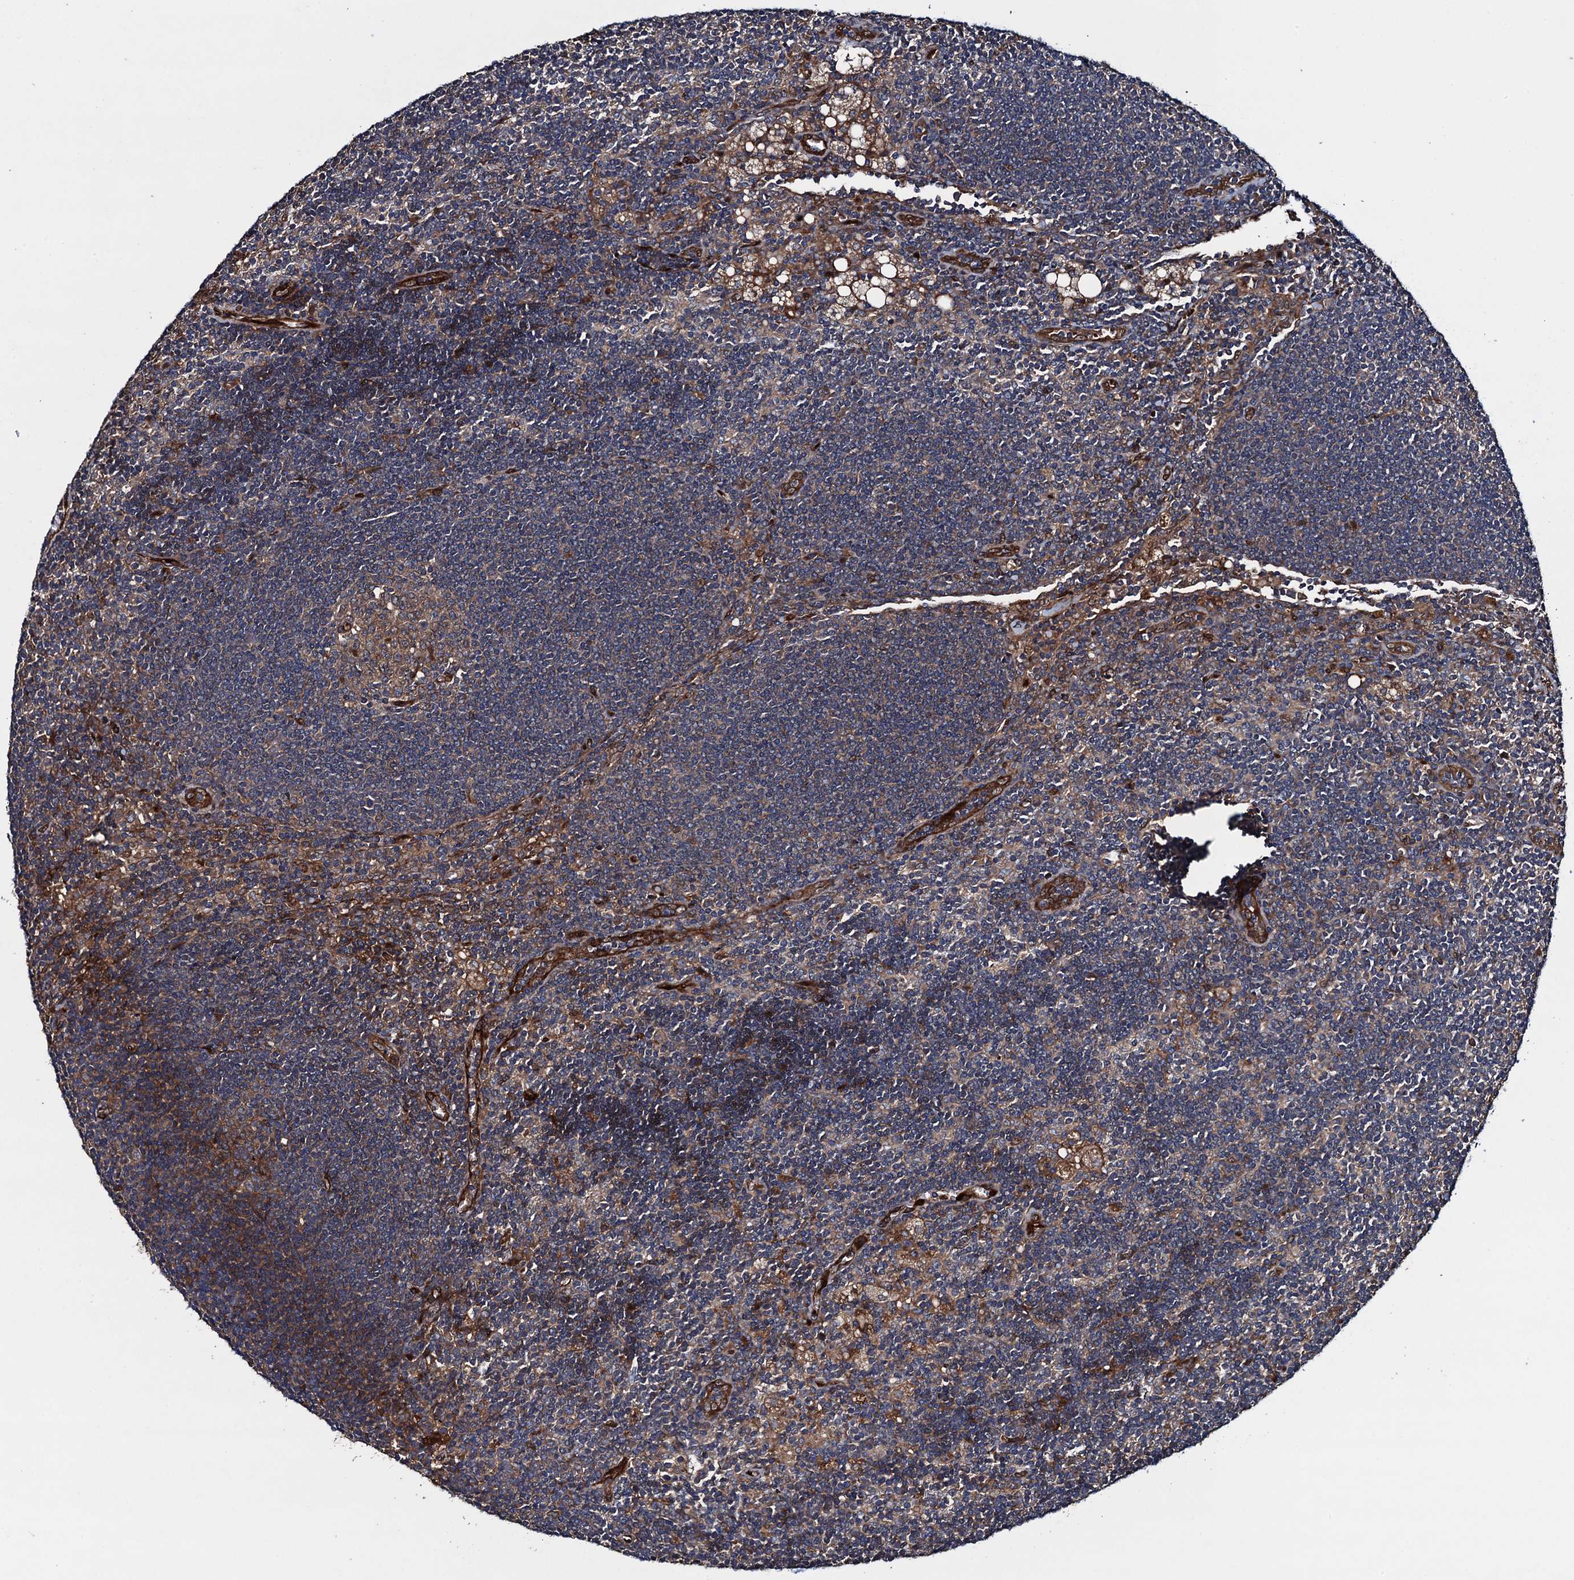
{"staining": {"intensity": "moderate", "quantity": ">75%", "location": "cytoplasmic/membranous"}, "tissue": "lymph node", "cell_type": "Germinal center cells", "image_type": "normal", "snomed": [{"axis": "morphology", "description": "Normal tissue, NOS"}, {"axis": "topography", "description": "Lymph node"}], "caption": "The micrograph demonstrates staining of normal lymph node, revealing moderate cytoplasmic/membranous protein expression (brown color) within germinal center cells. (Stains: DAB in brown, nuclei in blue, Microscopy: brightfield microscopy at high magnification).", "gene": "RHOBTB1", "patient": {"sex": "male", "age": 24}}